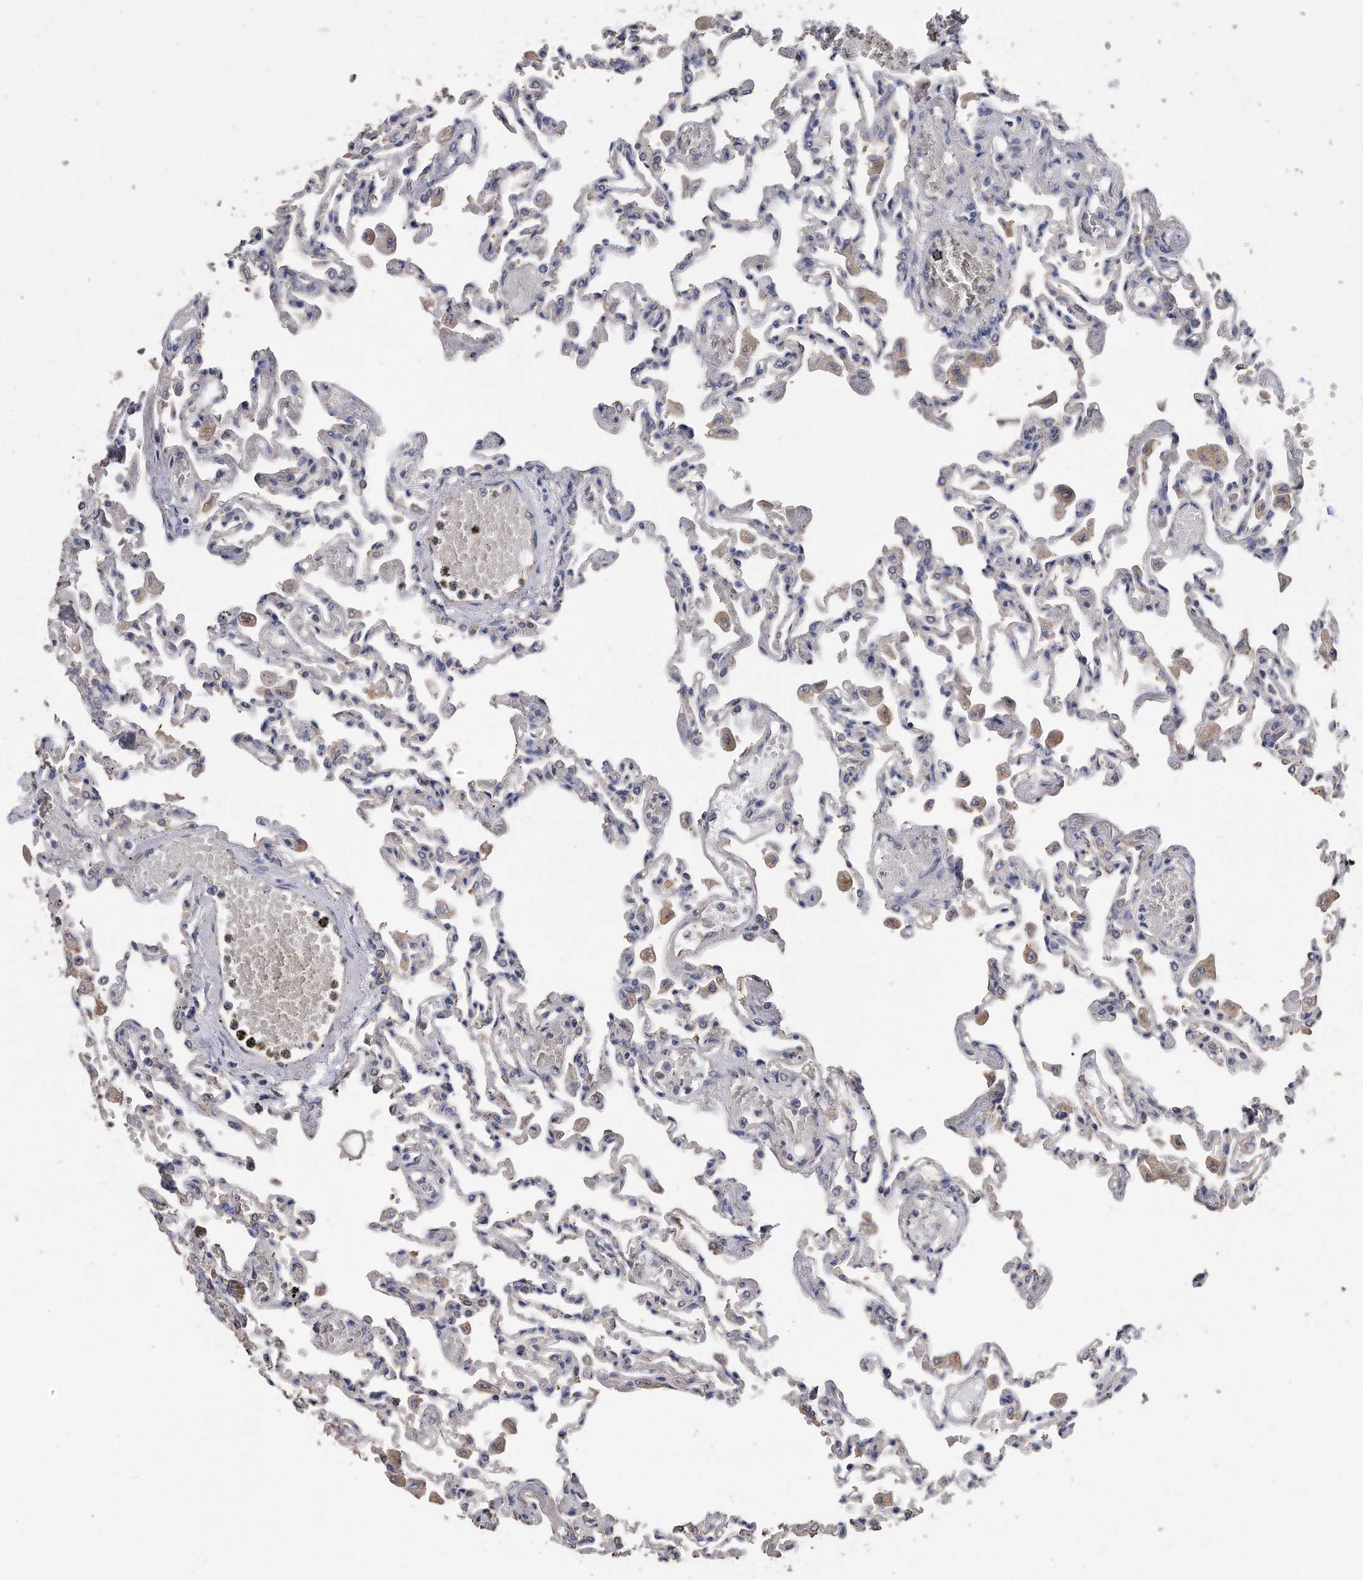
{"staining": {"intensity": "negative", "quantity": "none", "location": "none"}, "tissue": "lung", "cell_type": "Alveolar cells", "image_type": "normal", "snomed": [{"axis": "morphology", "description": "Normal tissue, NOS"}, {"axis": "topography", "description": "Bronchus"}, {"axis": "topography", "description": "Lung"}], "caption": "This is an immunohistochemistry image of normal human lung. There is no staining in alveolar cells.", "gene": "CDCP1", "patient": {"sex": "female", "age": 49}}